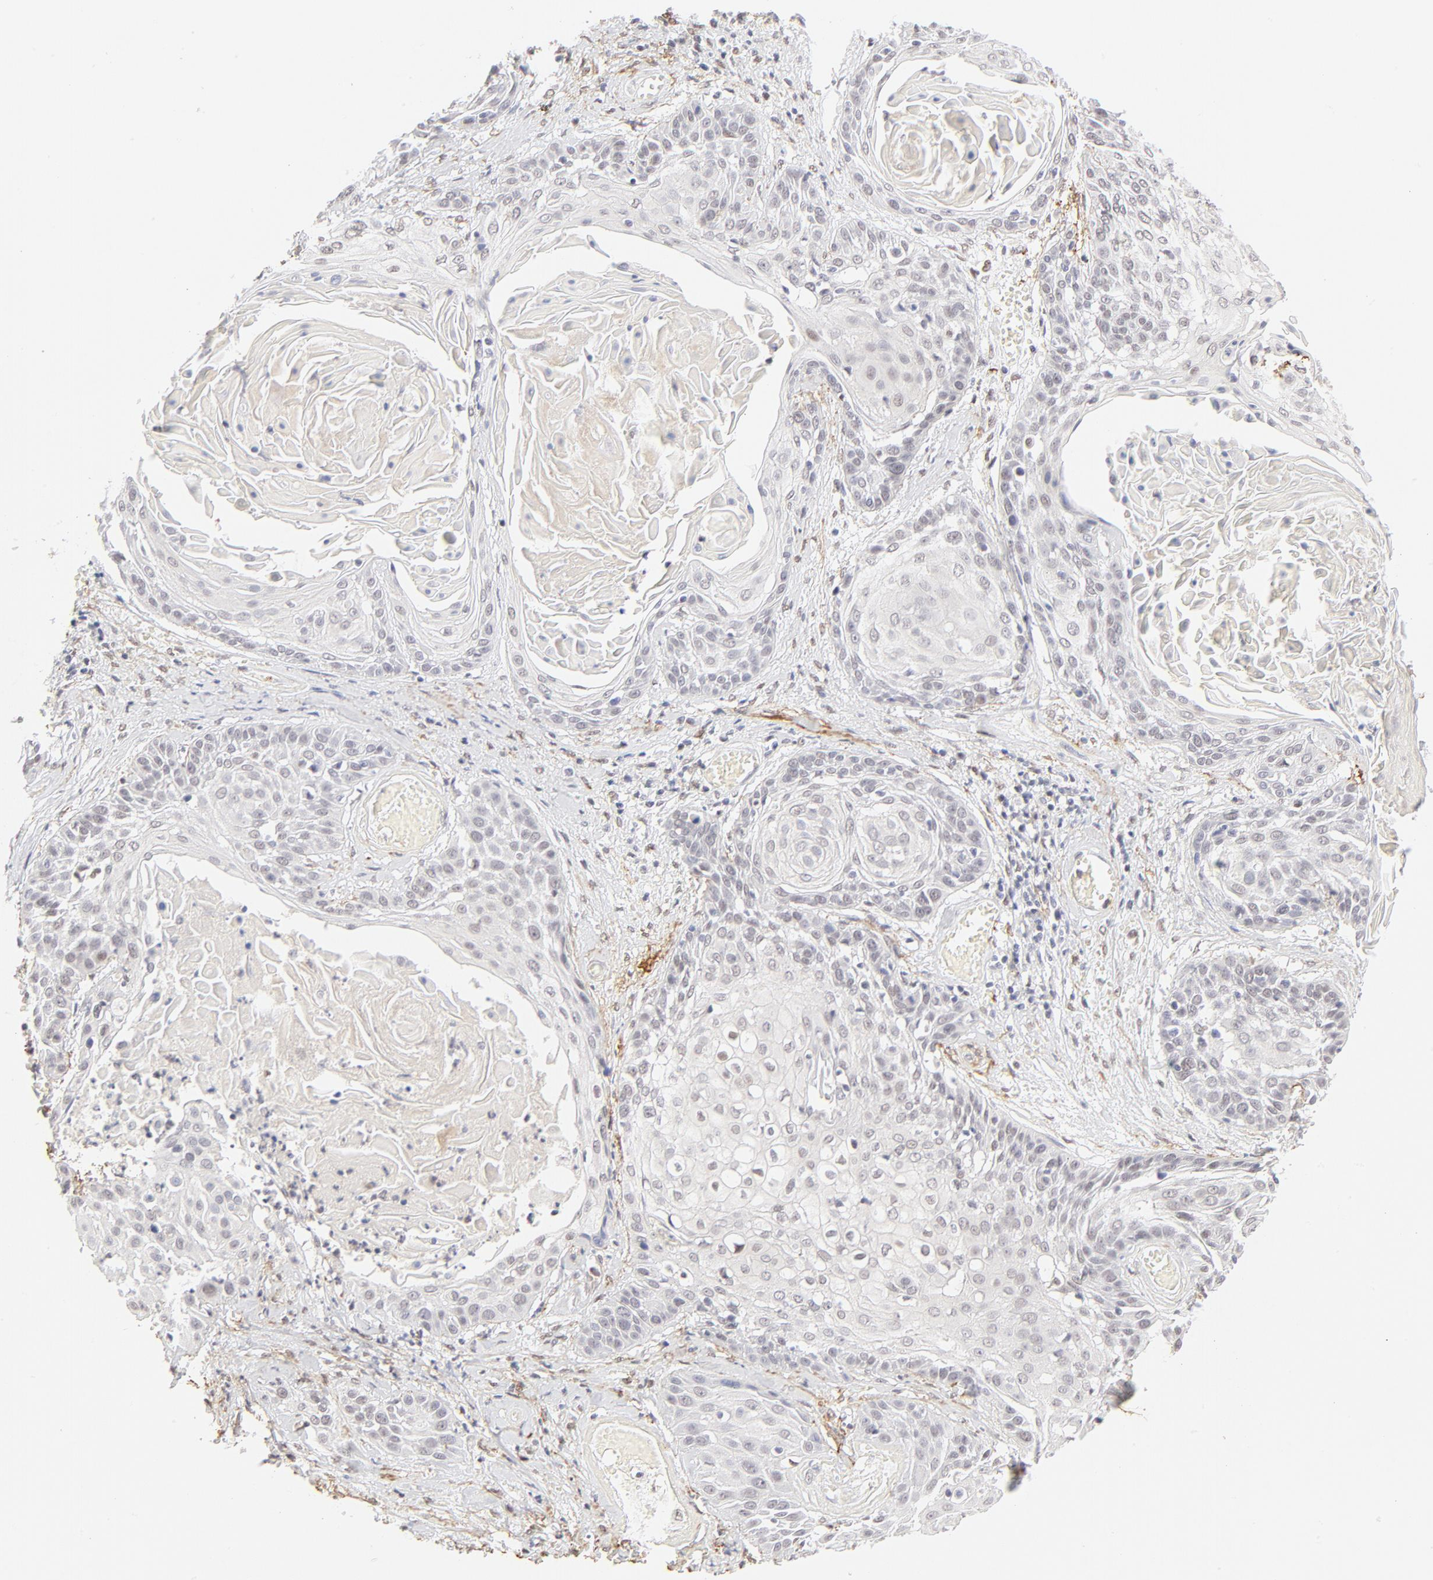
{"staining": {"intensity": "weak", "quantity": "<25%", "location": "nuclear"}, "tissue": "cervical cancer", "cell_type": "Tumor cells", "image_type": "cancer", "snomed": [{"axis": "morphology", "description": "Squamous cell carcinoma, NOS"}, {"axis": "topography", "description": "Cervix"}], "caption": "High power microscopy image of an immunohistochemistry histopathology image of cervical squamous cell carcinoma, revealing no significant staining in tumor cells.", "gene": "PBX1", "patient": {"sex": "female", "age": 57}}